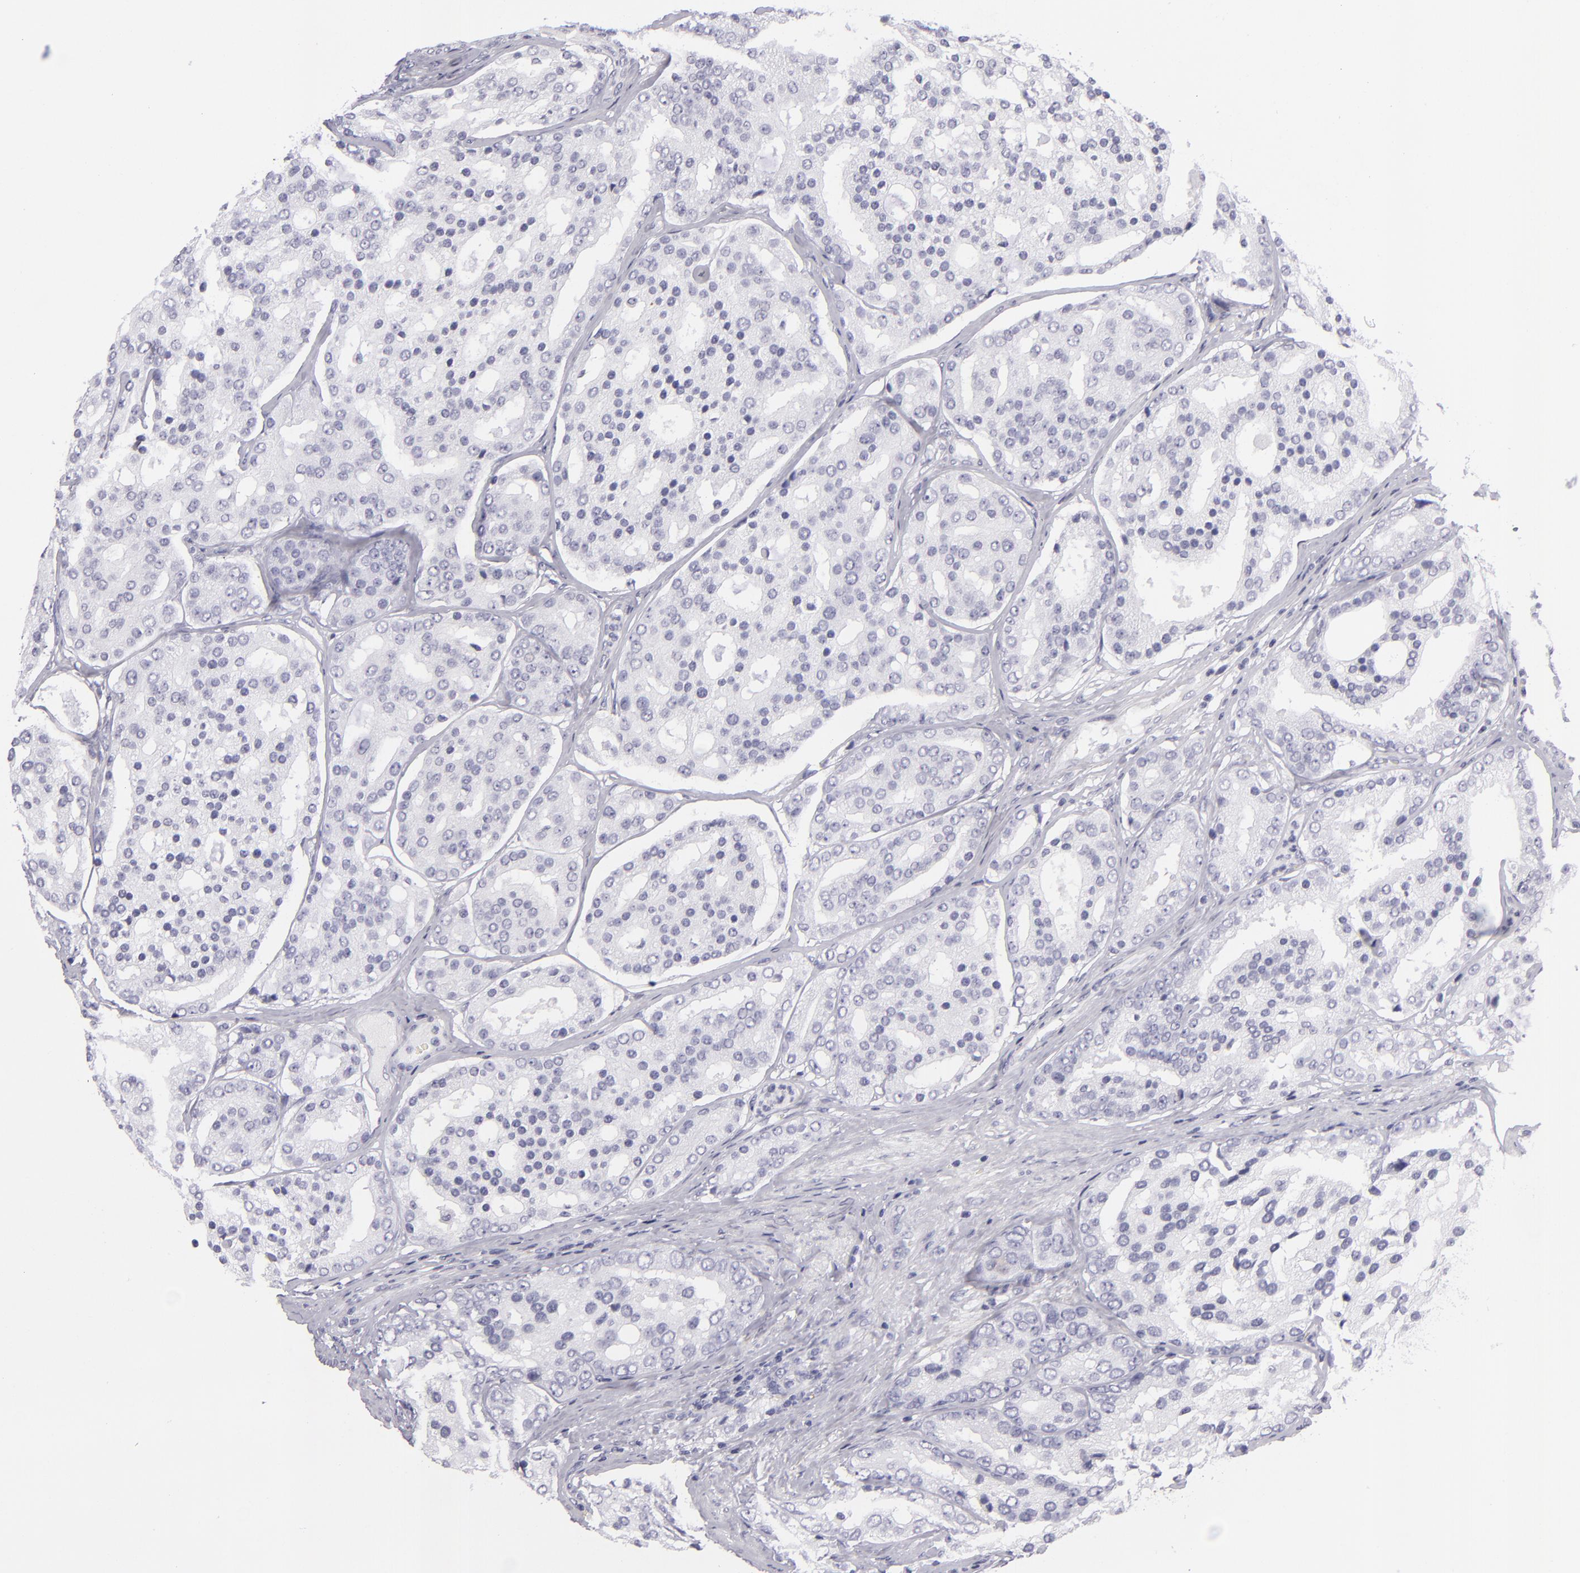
{"staining": {"intensity": "negative", "quantity": "none", "location": "none"}, "tissue": "prostate cancer", "cell_type": "Tumor cells", "image_type": "cancer", "snomed": [{"axis": "morphology", "description": "Adenocarcinoma, High grade"}, {"axis": "topography", "description": "Prostate"}], "caption": "Adenocarcinoma (high-grade) (prostate) was stained to show a protein in brown. There is no significant expression in tumor cells.", "gene": "VIL1", "patient": {"sex": "male", "age": 64}}